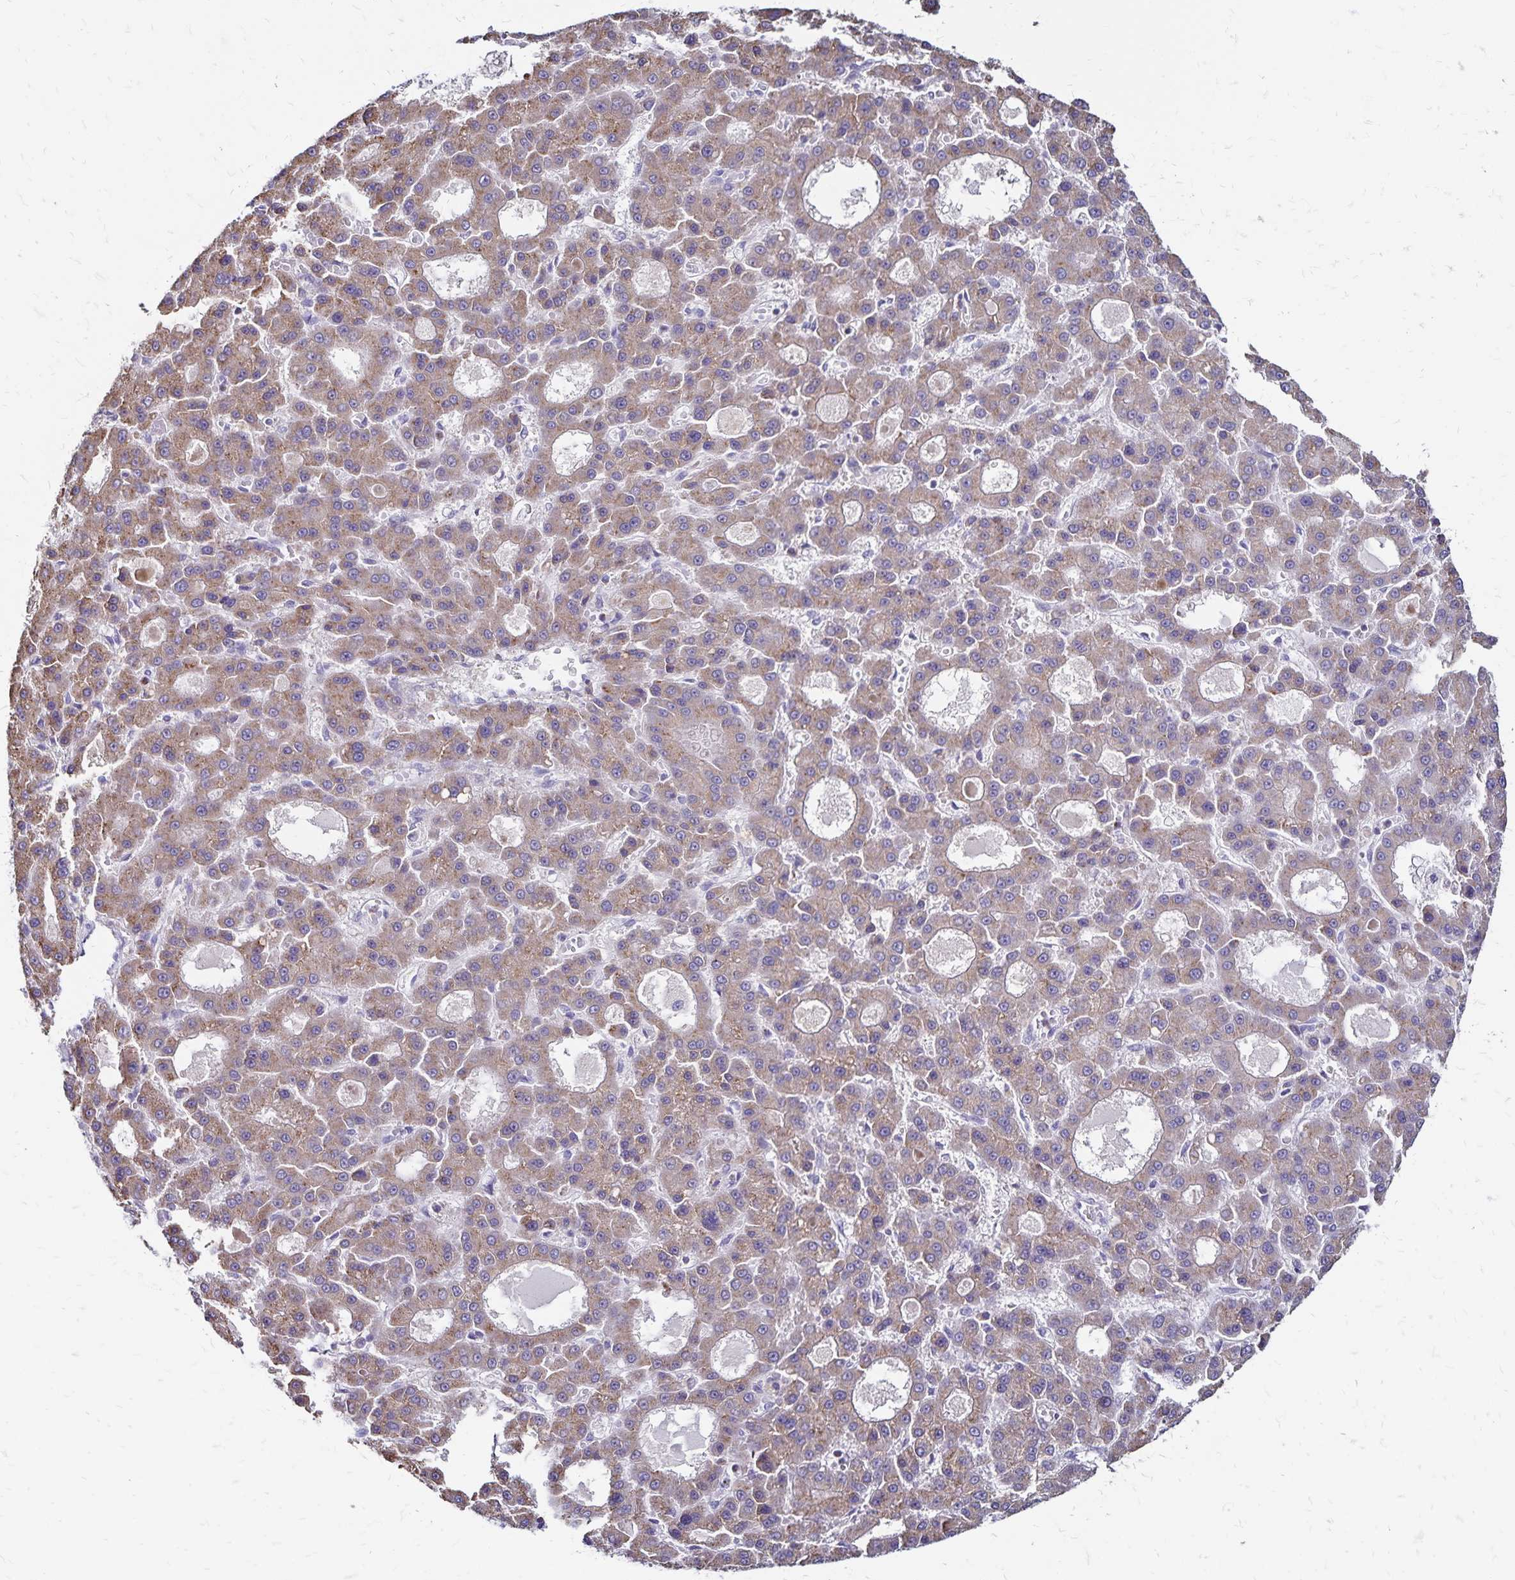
{"staining": {"intensity": "moderate", "quantity": ">75%", "location": "cytoplasmic/membranous"}, "tissue": "liver cancer", "cell_type": "Tumor cells", "image_type": "cancer", "snomed": [{"axis": "morphology", "description": "Carcinoma, Hepatocellular, NOS"}, {"axis": "topography", "description": "Liver"}], "caption": "Immunohistochemistry of hepatocellular carcinoma (liver) demonstrates medium levels of moderate cytoplasmic/membranous positivity in approximately >75% of tumor cells.", "gene": "NAGPA", "patient": {"sex": "male", "age": 70}}